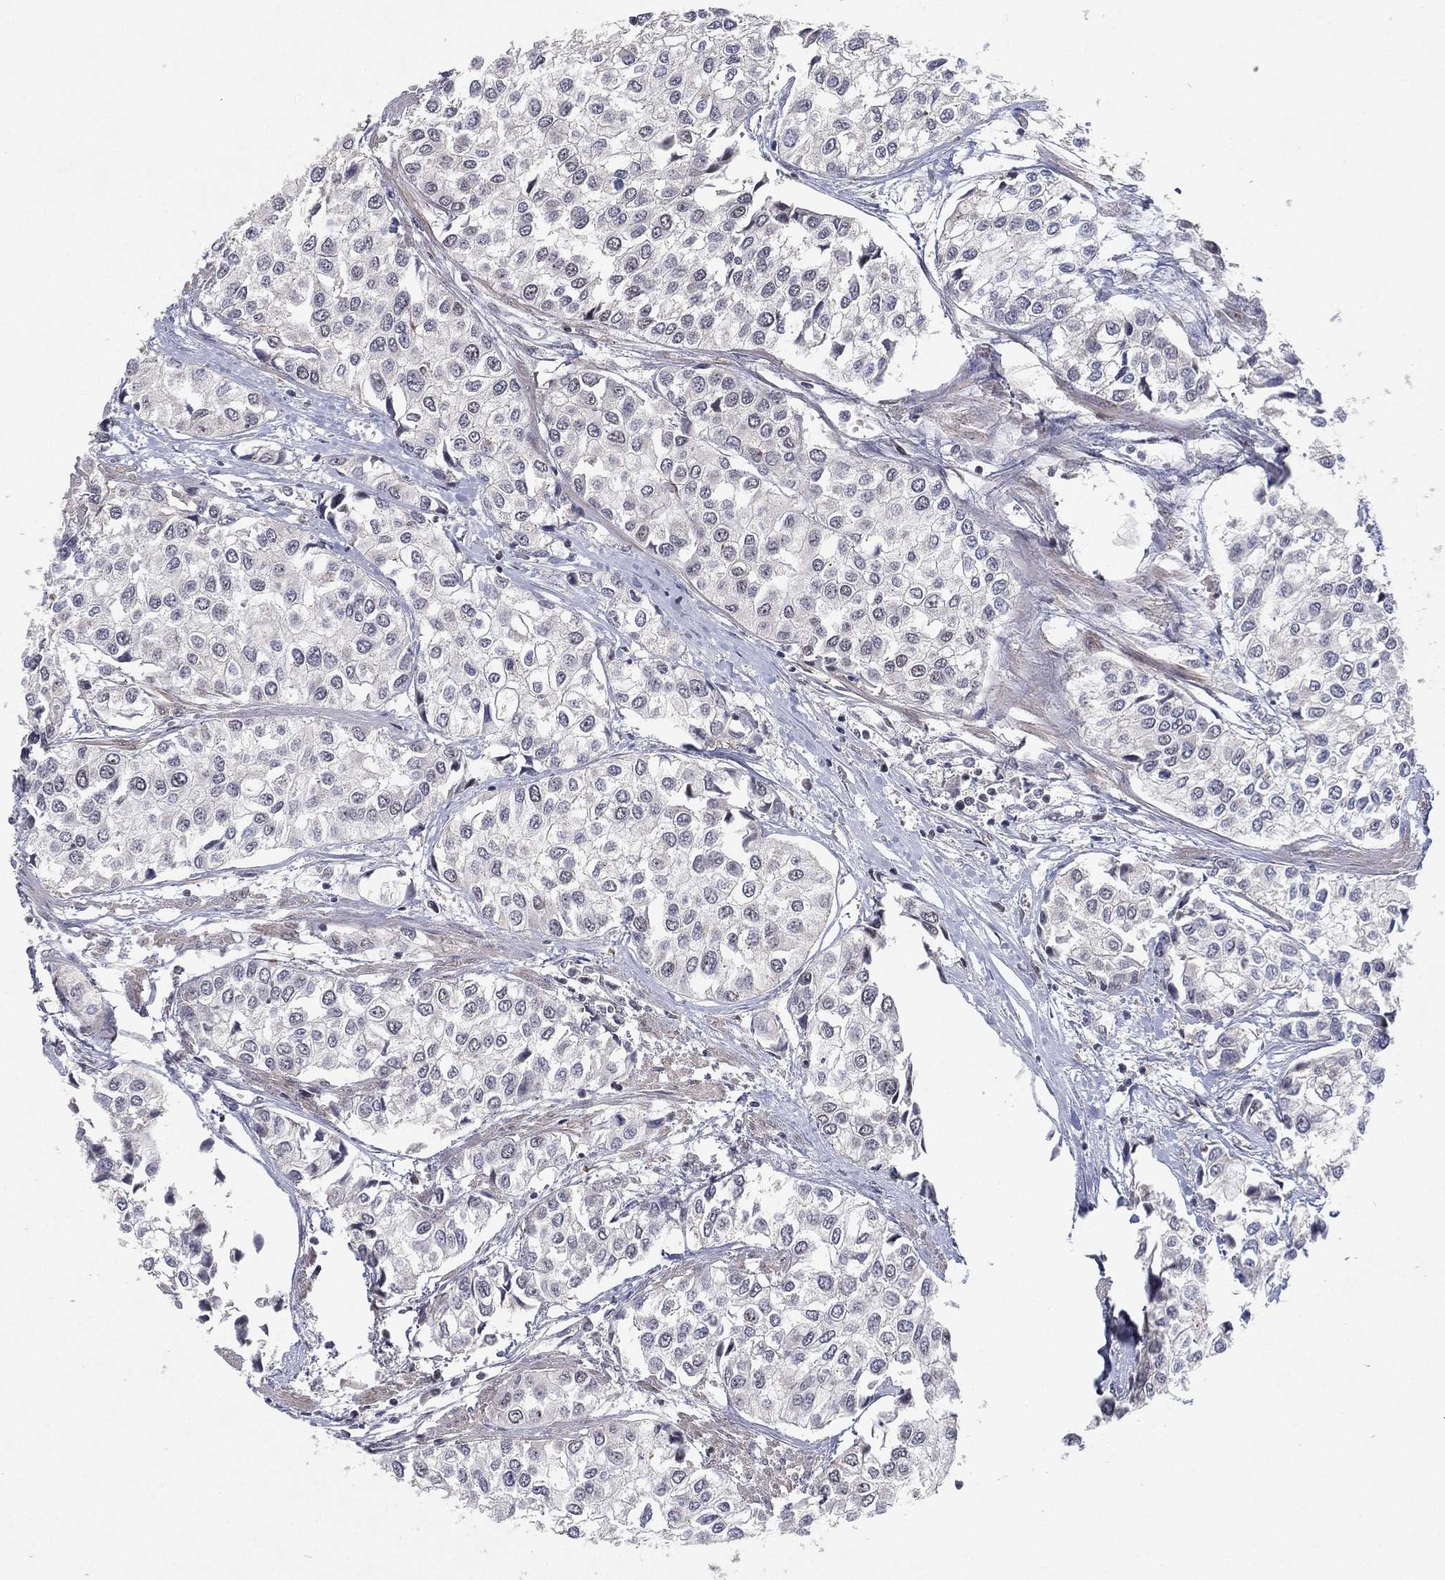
{"staining": {"intensity": "negative", "quantity": "none", "location": "none"}, "tissue": "urothelial cancer", "cell_type": "Tumor cells", "image_type": "cancer", "snomed": [{"axis": "morphology", "description": "Urothelial carcinoma, High grade"}, {"axis": "topography", "description": "Urinary bladder"}], "caption": "Urothelial cancer was stained to show a protein in brown. There is no significant expression in tumor cells. (Immunohistochemistry (ihc), brightfield microscopy, high magnification).", "gene": "DGCR8", "patient": {"sex": "male", "age": 73}}